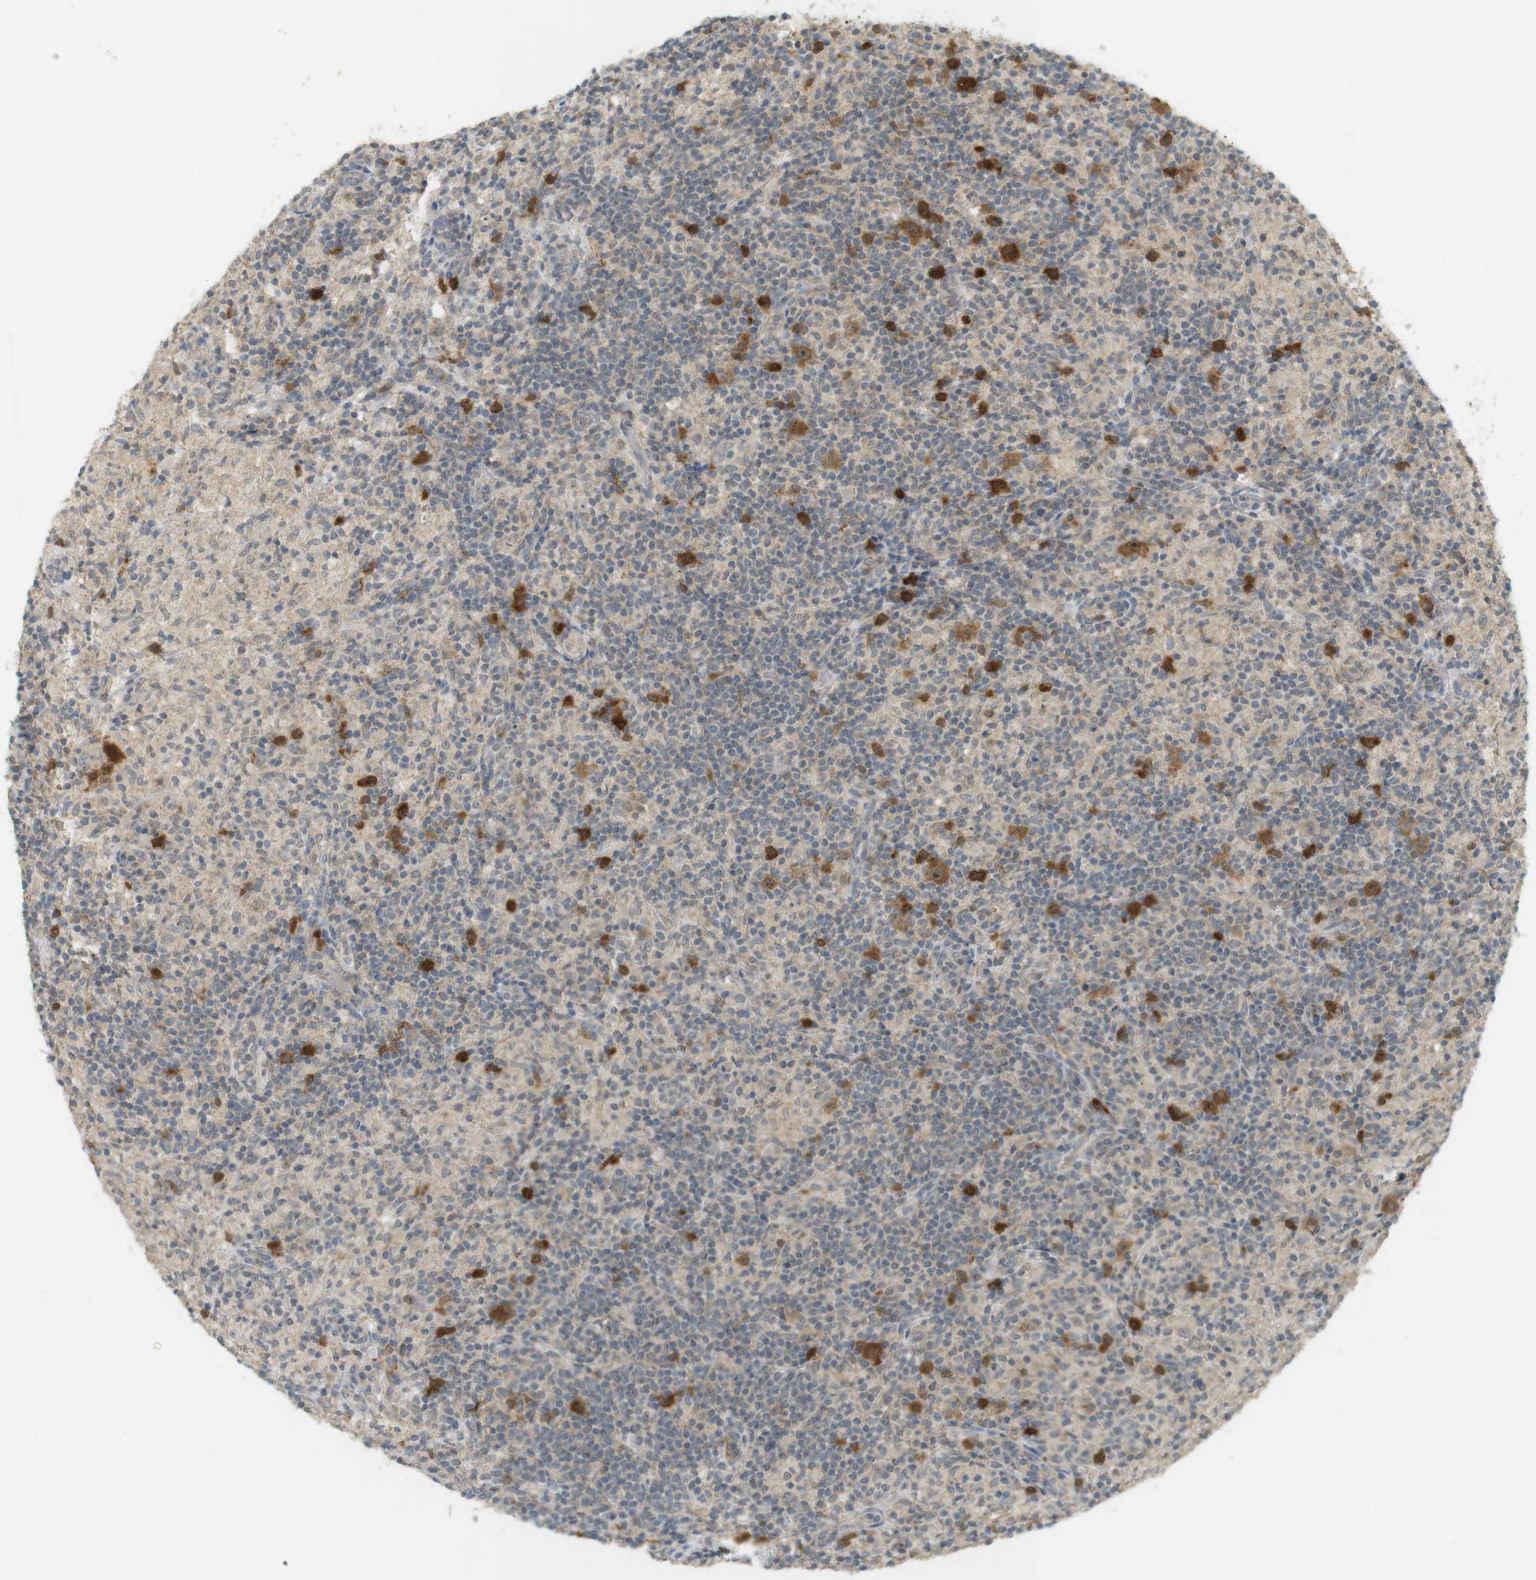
{"staining": {"intensity": "strong", "quantity": ">75%", "location": "cytoplasmic/membranous"}, "tissue": "lymphoma", "cell_type": "Tumor cells", "image_type": "cancer", "snomed": [{"axis": "morphology", "description": "Hodgkin's disease, NOS"}, {"axis": "topography", "description": "Lymph node"}], "caption": "Hodgkin's disease was stained to show a protein in brown. There is high levels of strong cytoplasmic/membranous staining in approximately >75% of tumor cells. (DAB IHC with brightfield microscopy, high magnification).", "gene": "TTK", "patient": {"sex": "male", "age": 70}}